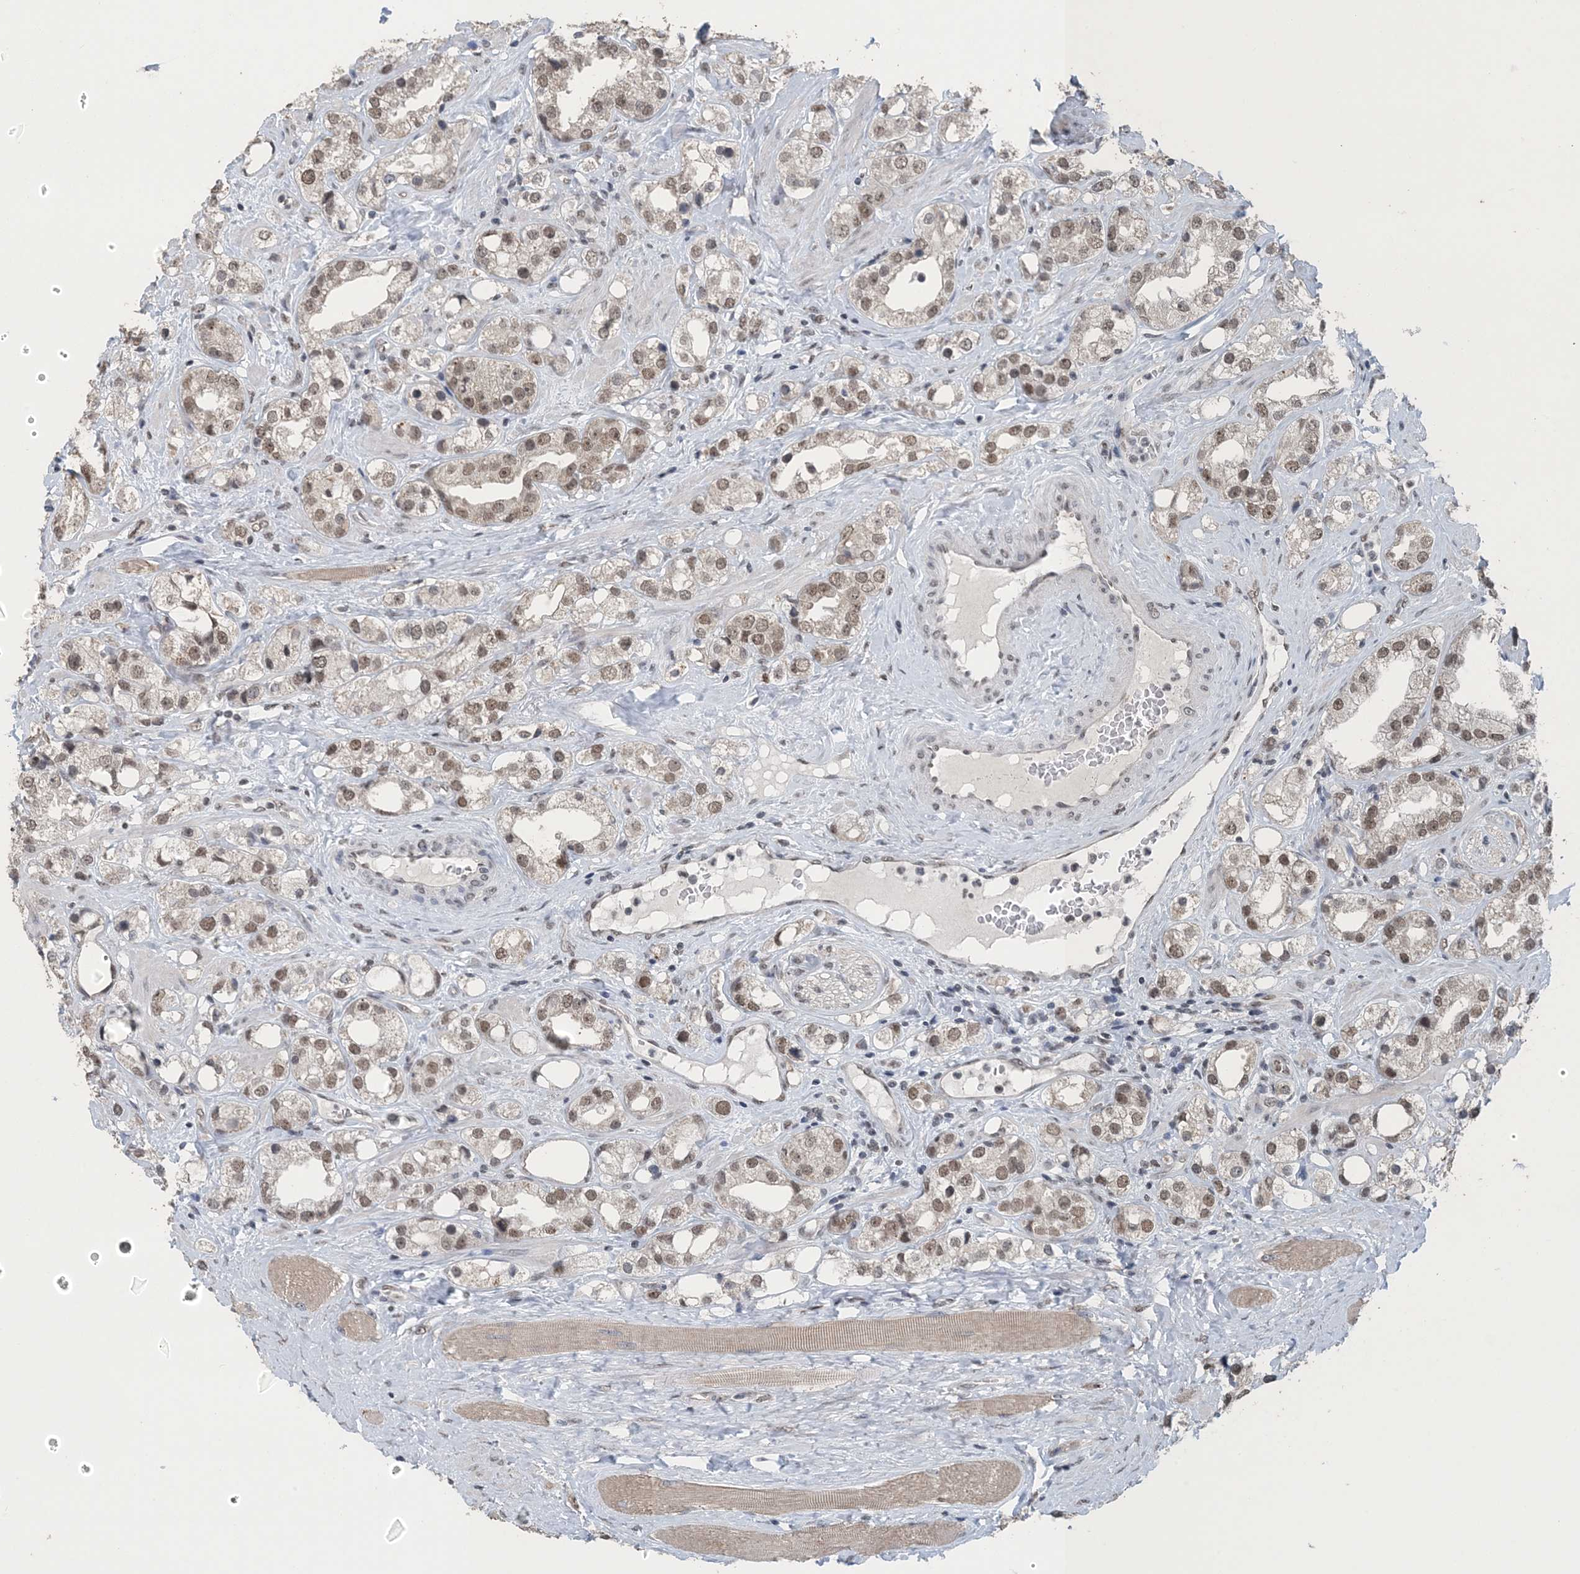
{"staining": {"intensity": "weak", "quantity": ">75%", "location": "nuclear"}, "tissue": "prostate cancer", "cell_type": "Tumor cells", "image_type": "cancer", "snomed": [{"axis": "morphology", "description": "Adenocarcinoma, NOS"}, {"axis": "topography", "description": "Prostate"}], "caption": "Protein expression analysis of prostate cancer (adenocarcinoma) exhibits weak nuclear expression in about >75% of tumor cells. The protein is shown in brown color, while the nuclei are stained blue.", "gene": "MBD2", "patient": {"sex": "male", "age": 79}}